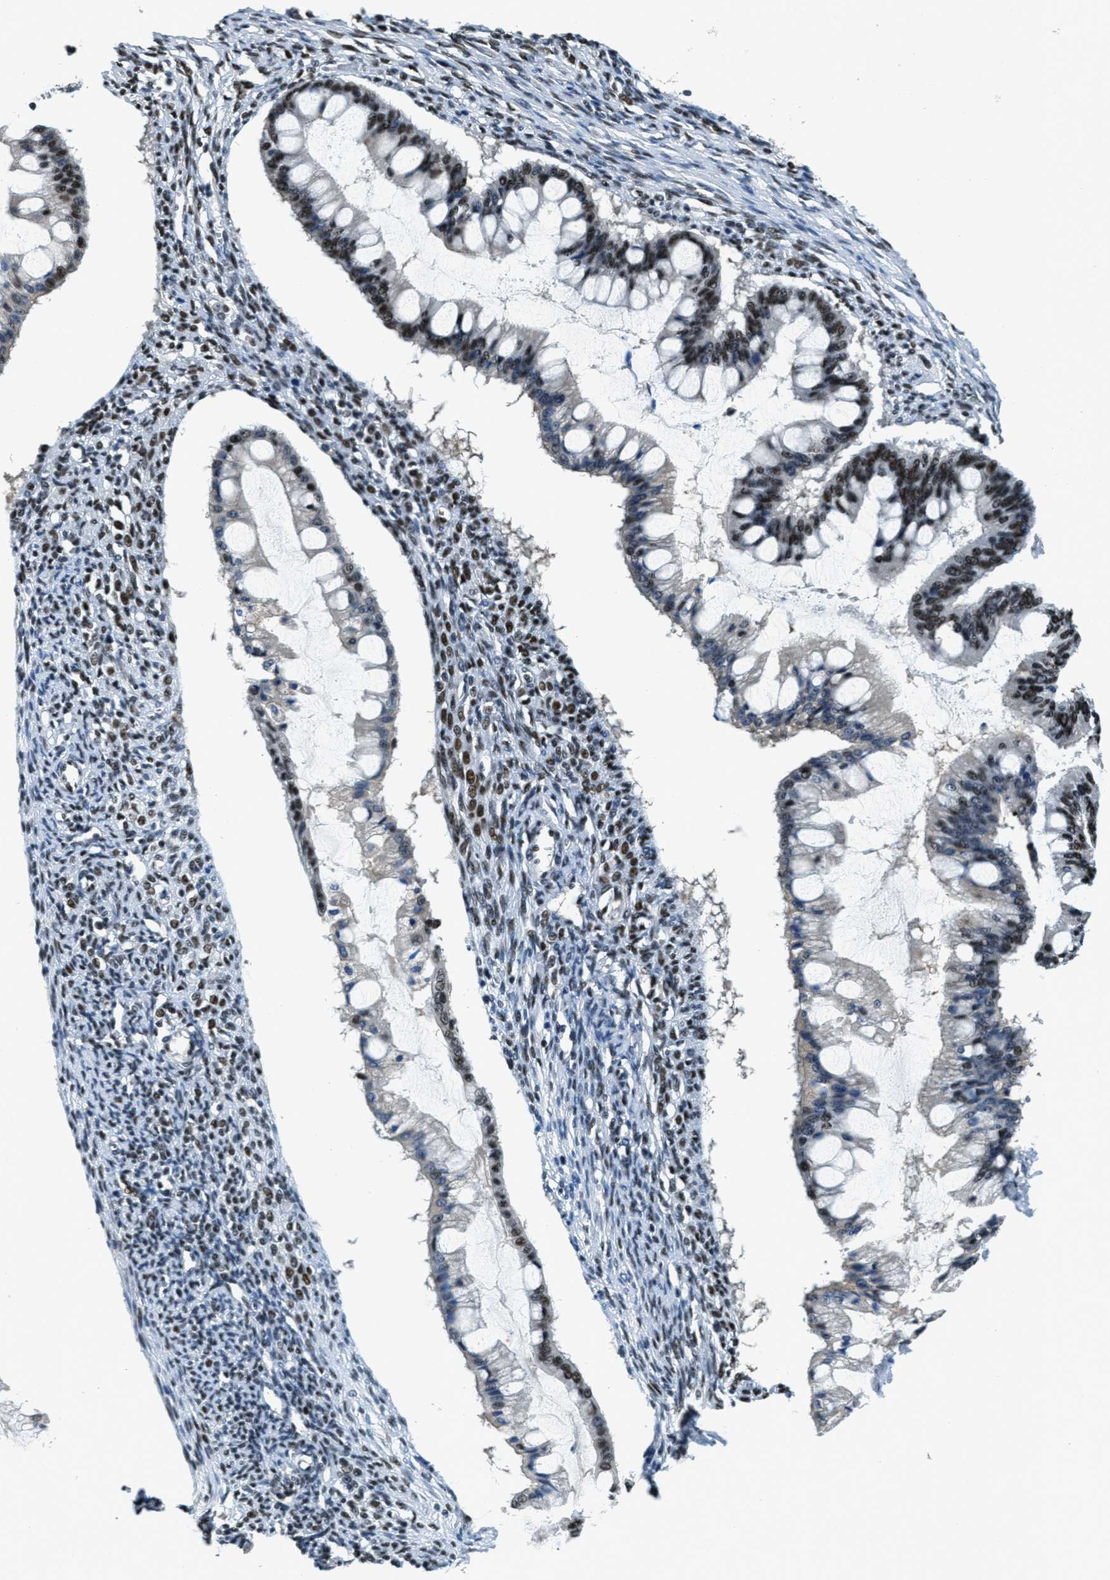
{"staining": {"intensity": "strong", "quantity": "25%-75%", "location": "nuclear"}, "tissue": "ovarian cancer", "cell_type": "Tumor cells", "image_type": "cancer", "snomed": [{"axis": "morphology", "description": "Cystadenocarcinoma, mucinous, NOS"}, {"axis": "topography", "description": "Ovary"}], "caption": "Ovarian cancer was stained to show a protein in brown. There is high levels of strong nuclear positivity in about 25%-75% of tumor cells. The protein is shown in brown color, while the nuclei are stained blue.", "gene": "SSB", "patient": {"sex": "female", "age": 73}}